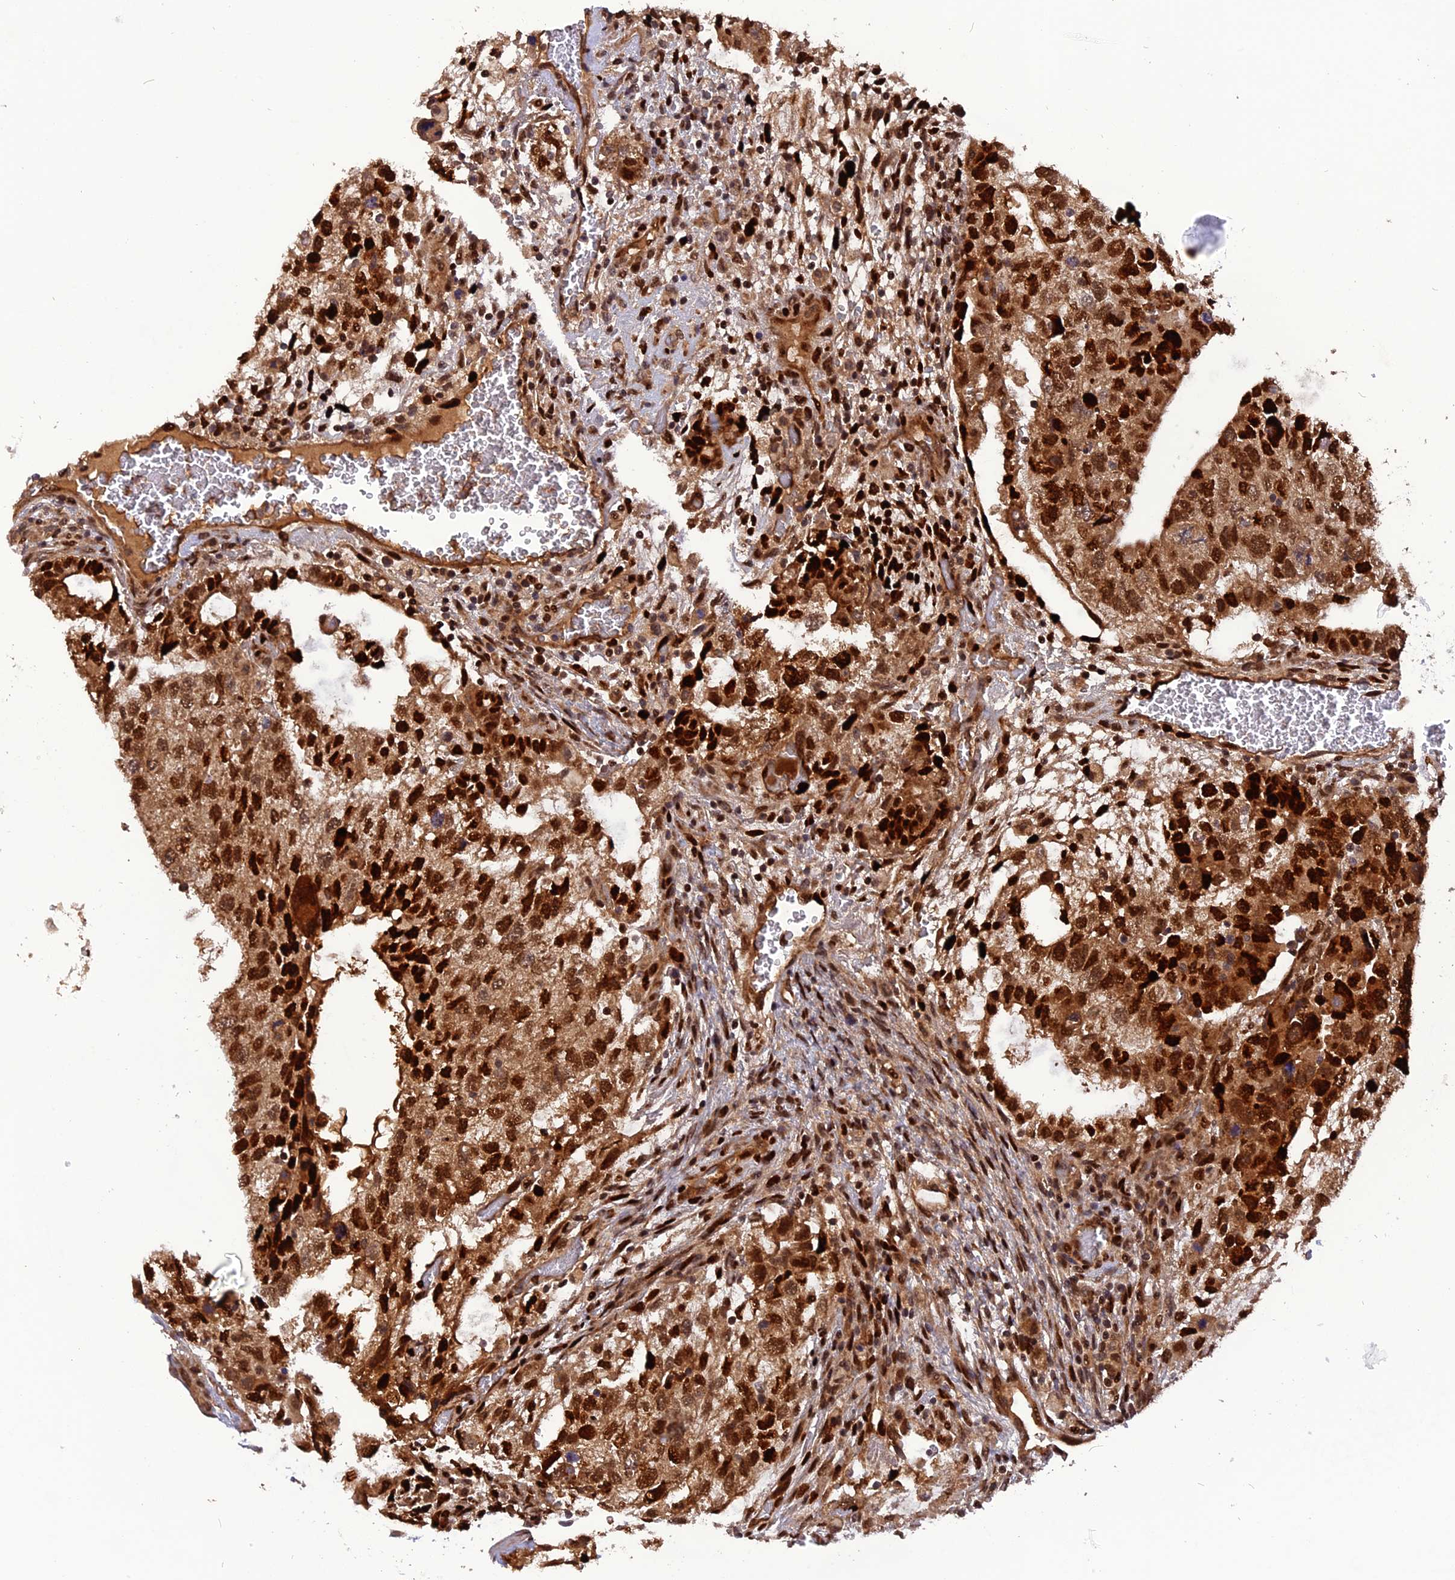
{"staining": {"intensity": "strong", "quantity": ">75%", "location": "cytoplasmic/membranous,nuclear"}, "tissue": "testis cancer", "cell_type": "Tumor cells", "image_type": "cancer", "snomed": [{"axis": "morphology", "description": "Normal tissue, NOS"}, {"axis": "morphology", "description": "Carcinoma, Embryonal, NOS"}, {"axis": "topography", "description": "Testis"}], "caption": "Immunohistochemical staining of testis cancer displays high levels of strong cytoplasmic/membranous and nuclear staining in about >75% of tumor cells. The staining is performed using DAB (3,3'-diaminobenzidine) brown chromogen to label protein expression. The nuclei are counter-stained blue using hematoxylin.", "gene": "MICALL1", "patient": {"sex": "male", "age": 36}}